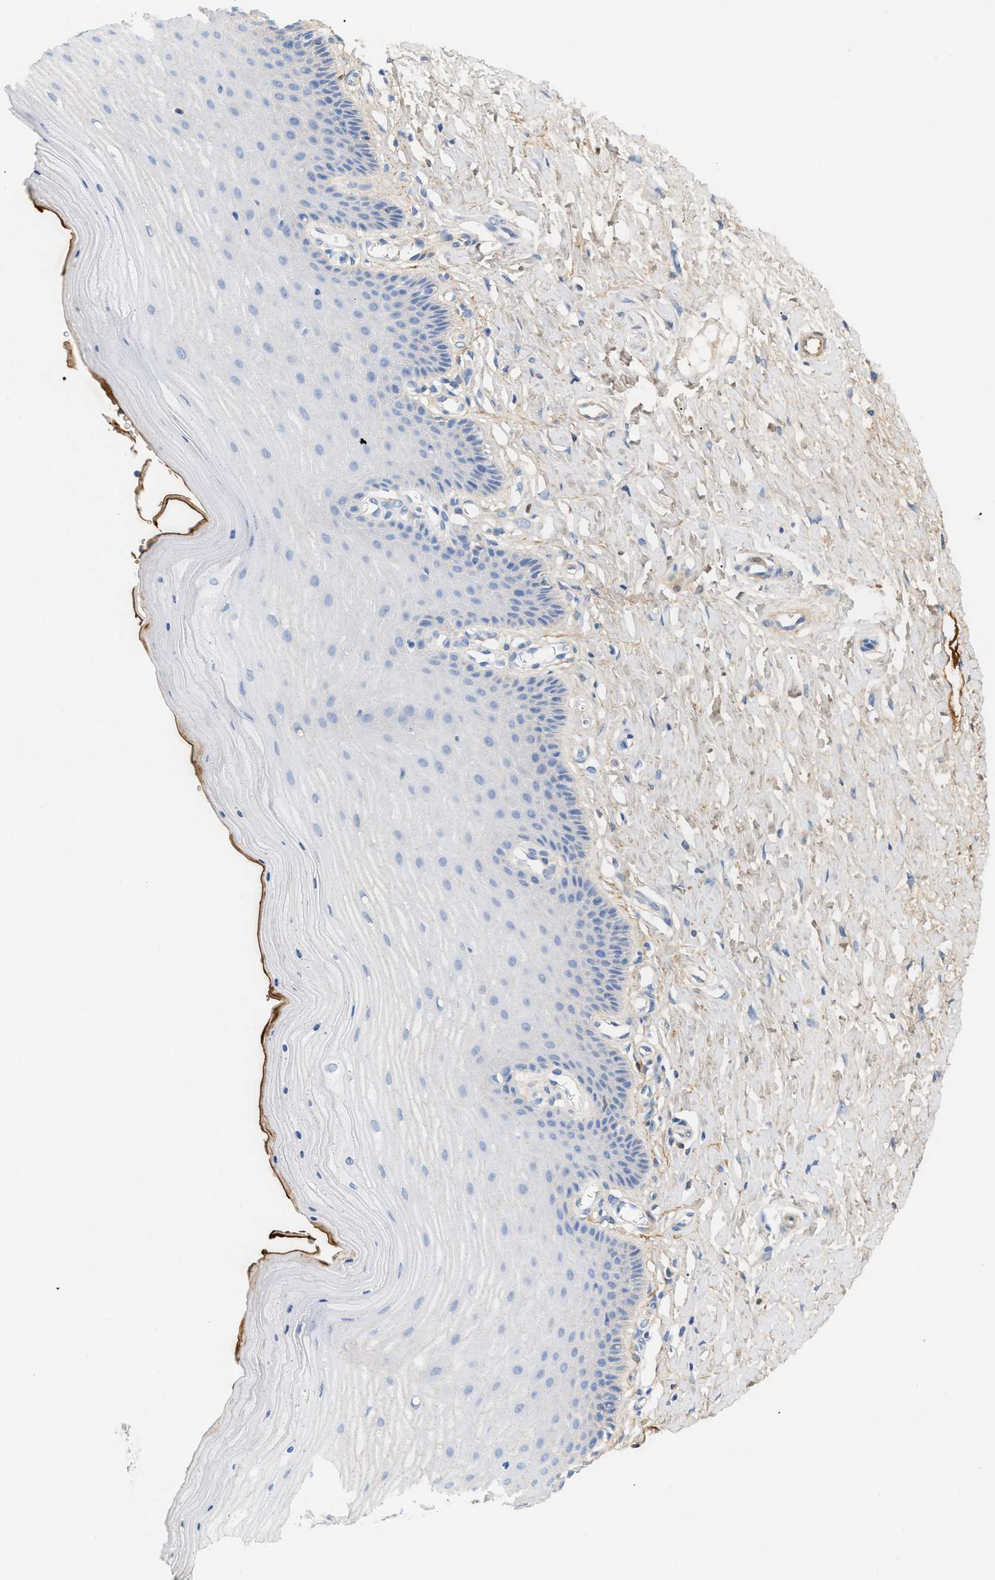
{"staining": {"intensity": "moderate", "quantity": ">75%", "location": "cytoplasmic/membranous"}, "tissue": "cervix", "cell_type": "Glandular cells", "image_type": "normal", "snomed": [{"axis": "morphology", "description": "Normal tissue, NOS"}, {"axis": "topography", "description": "Cervix"}], "caption": "Protein expression analysis of unremarkable human cervix reveals moderate cytoplasmic/membranous positivity in approximately >75% of glandular cells.", "gene": "CFH", "patient": {"sex": "female", "age": 55}}